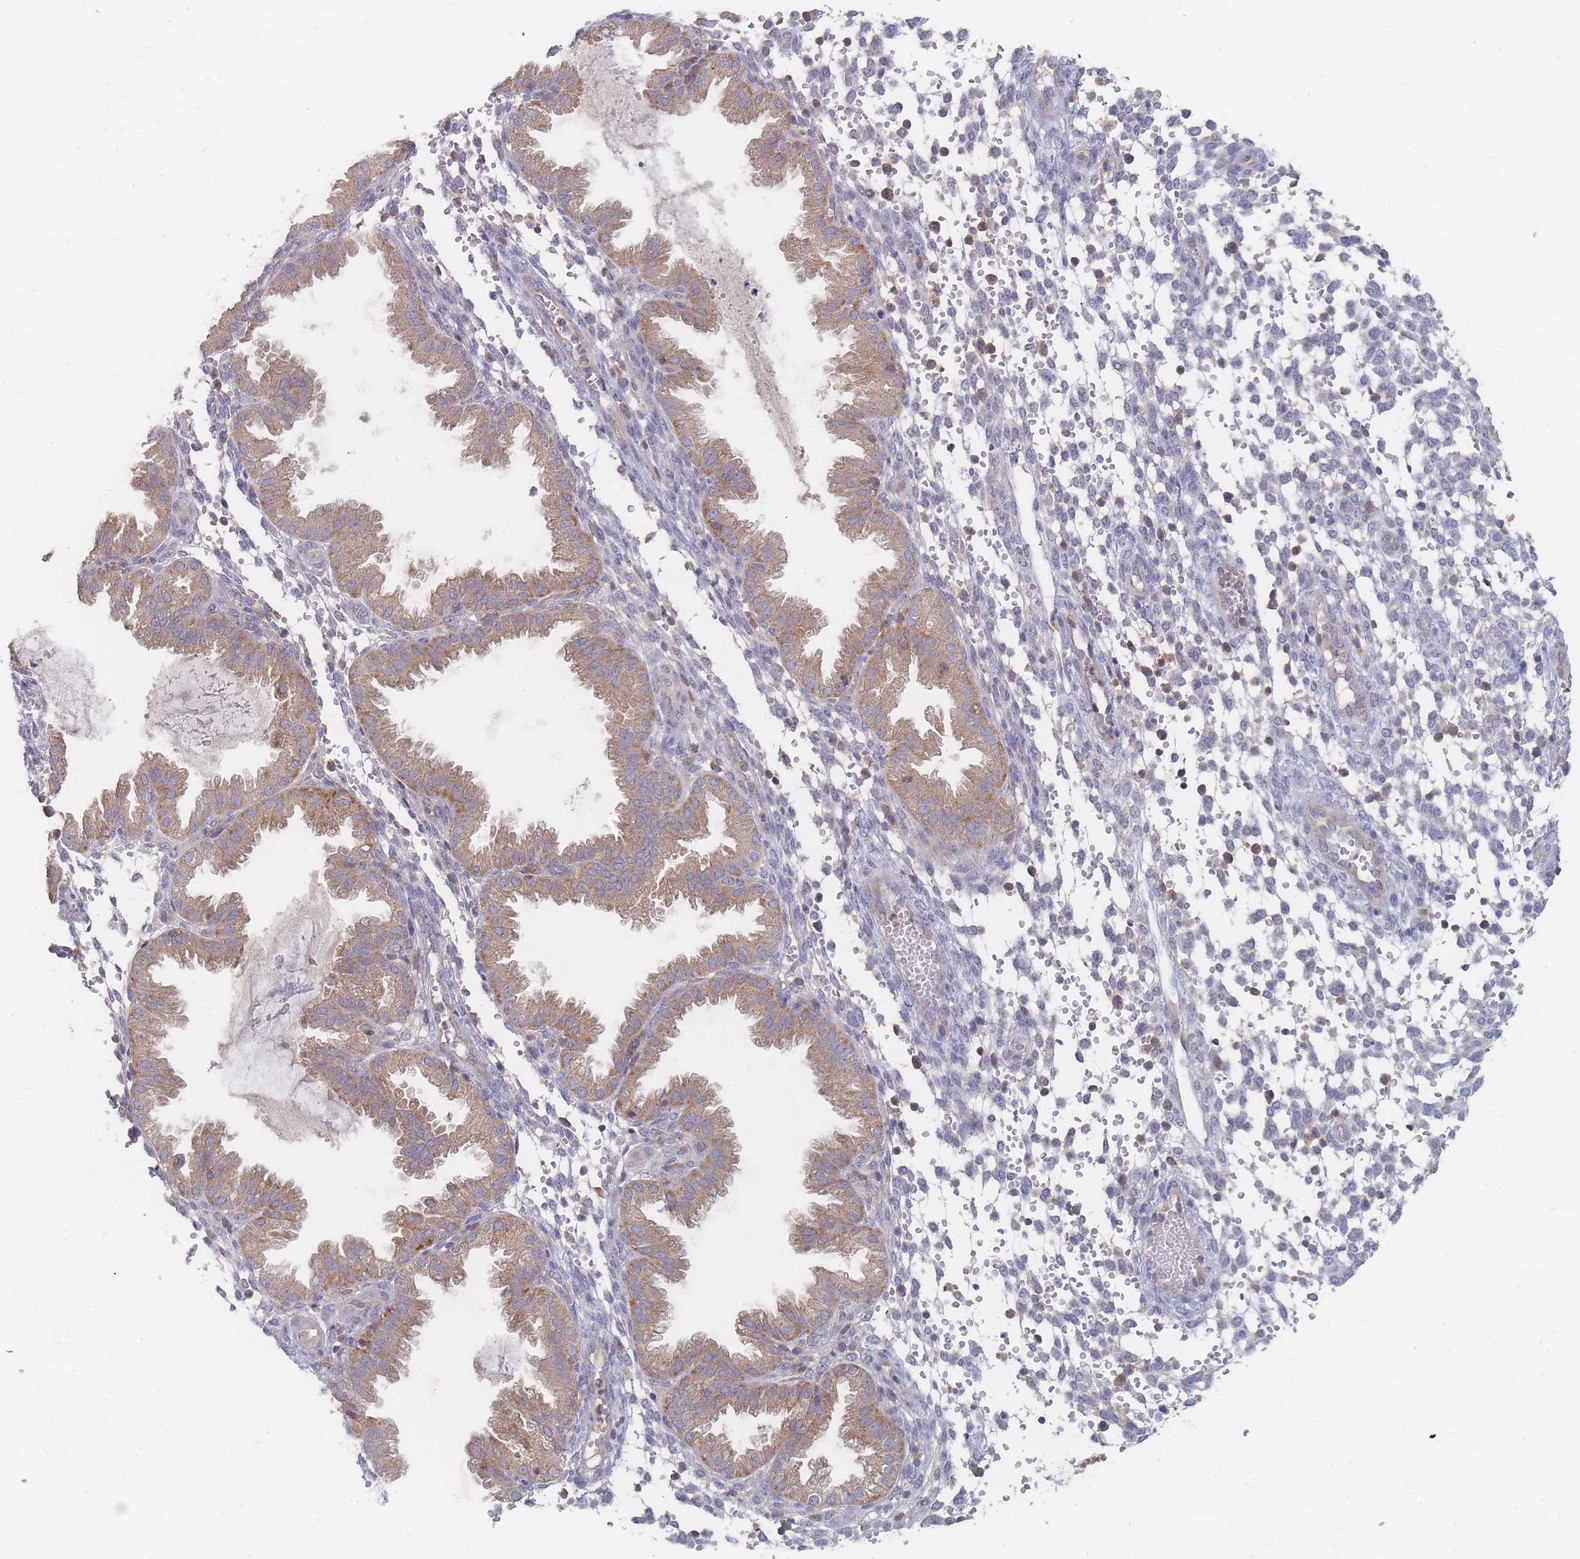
{"staining": {"intensity": "negative", "quantity": "none", "location": "none"}, "tissue": "endometrium", "cell_type": "Cells in endometrial stroma", "image_type": "normal", "snomed": [{"axis": "morphology", "description": "Normal tissue, NOS"}, {"axis": "topography", "description": "Endometrium"}], "caption": "An immunohistochemistry histopathology image of benign endometrium is shown. There is no staining in cells in endometrial stroma of endometrium. (Stains: DAB (3,3'-diaminobenzidine) immunohistochemistry with hematoxylin counter stain, Microscopy: brightfield microscopy at high magnification).", "gene": "PPP6C", "patient": {"sex": "female", "age": 33}}